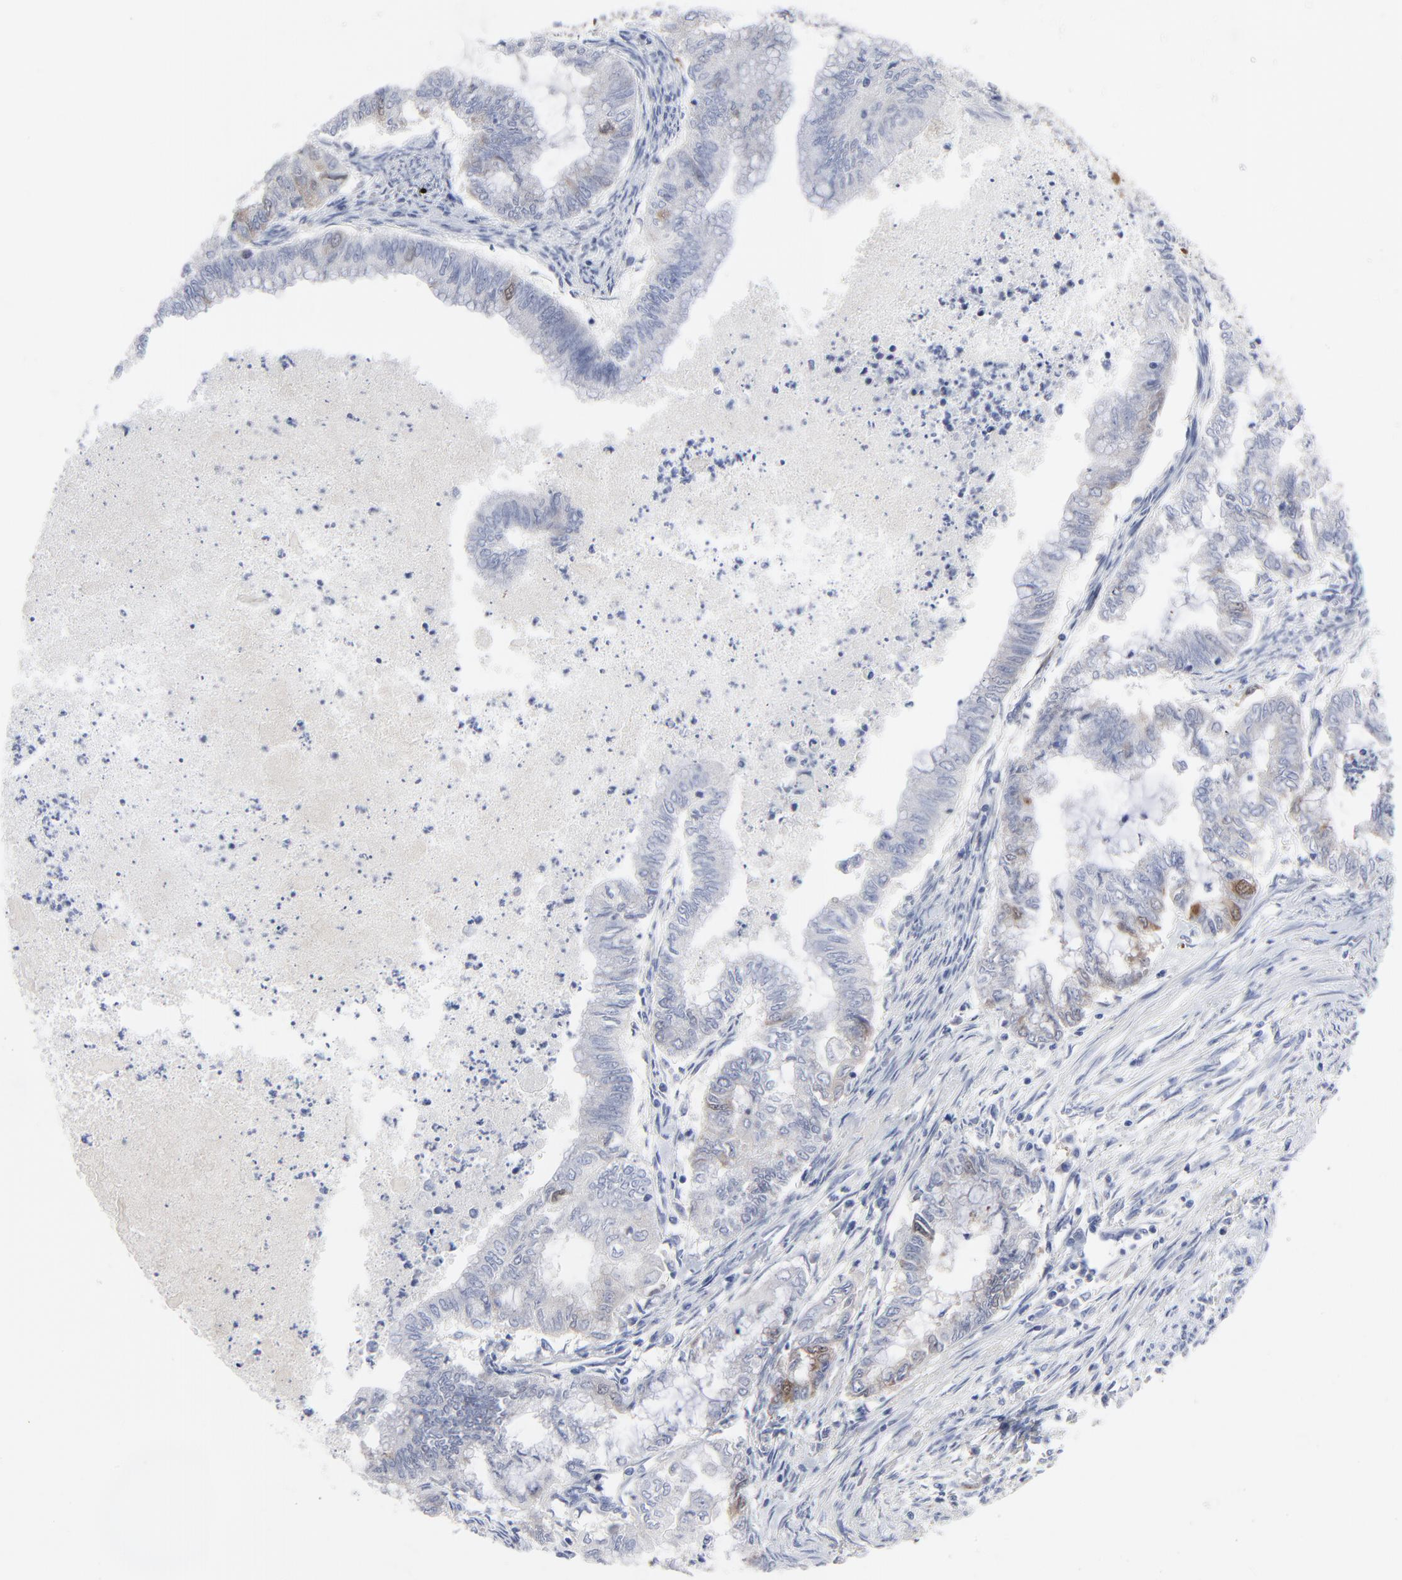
{"staining": {"intensity": "moderate", "quantity": "<25%", "location": "cytoplasmic/membranous,nuclear"}, "tissue": "endometrial cancer", "cell_type": "Tumor cells", "image_type": "cancer", "snomed": [{"axis": "morphology", "description": "Adenocarcinoma, NOS"}, {"axis": "topography", "description": "Endometrium"}], "caption": "The histopathology image exhibits staining of endometrial cancer (adenocarcinoma), revealing moderate cytoplasmic/membranous and nuclear protein staining (brown color) within tumor cells.", "gene": "CDK1", "patient": {"sex": "female", "age": 79}}